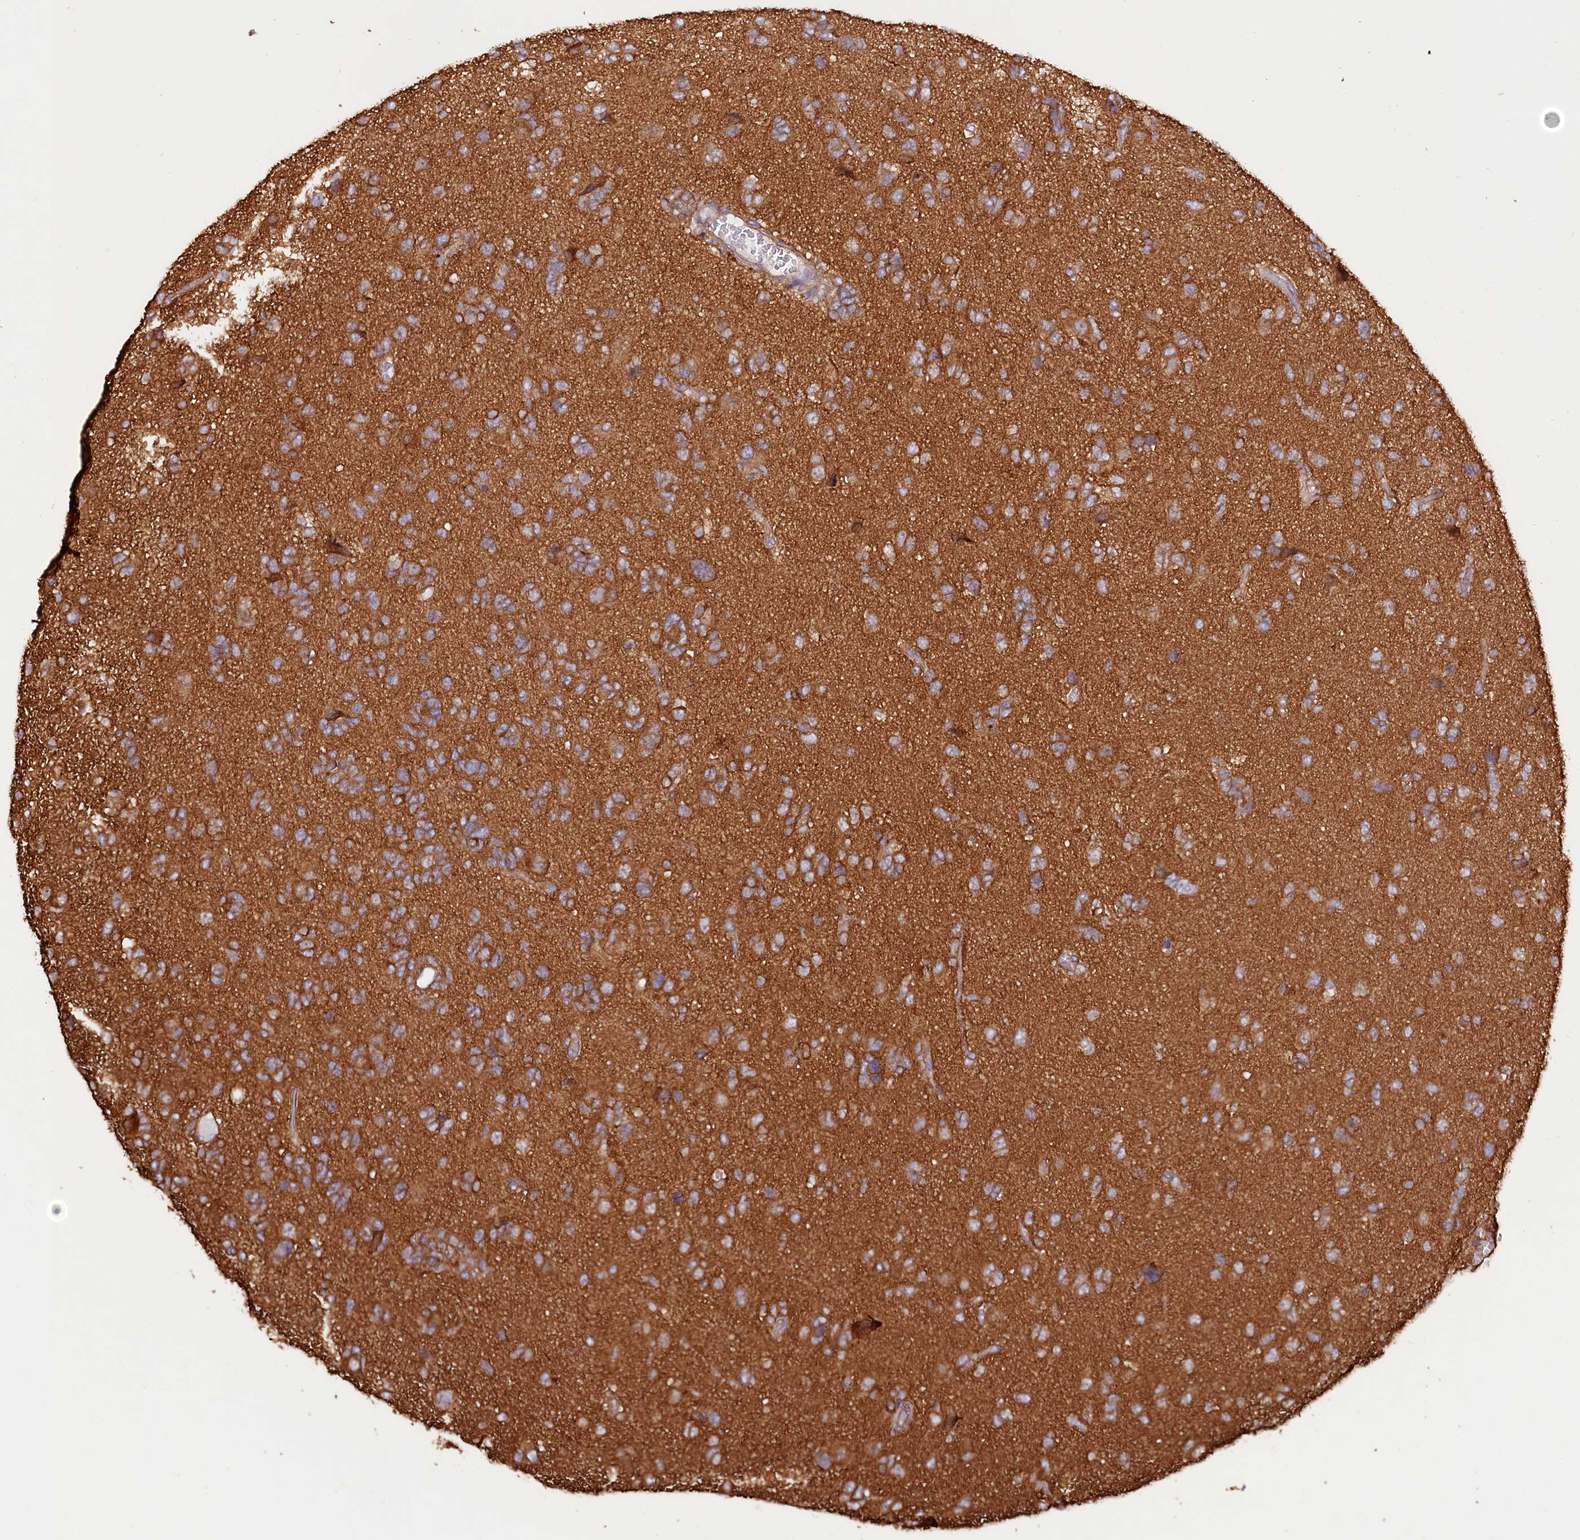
{"staining": {"intensity": "moderate", "quantity": ">75%", "location": "cytoplasmic/membranous"}, "tissue": "glioma", "cell_type": "Tumor cells", "image_type": "cancer", "snomed": [{"axis": "morphology", "description": "Glioma, malignant, High grade"}, {"axis": "topography", "description": "Brain"}], "caption": "Tumor cells display medium levels of moderate cytoplasmic/membranous expression in about >75% of cells in high-grade glioma (malignant).", "gene": "CEP295", "patient": {"sex": "female", "age": 59}}